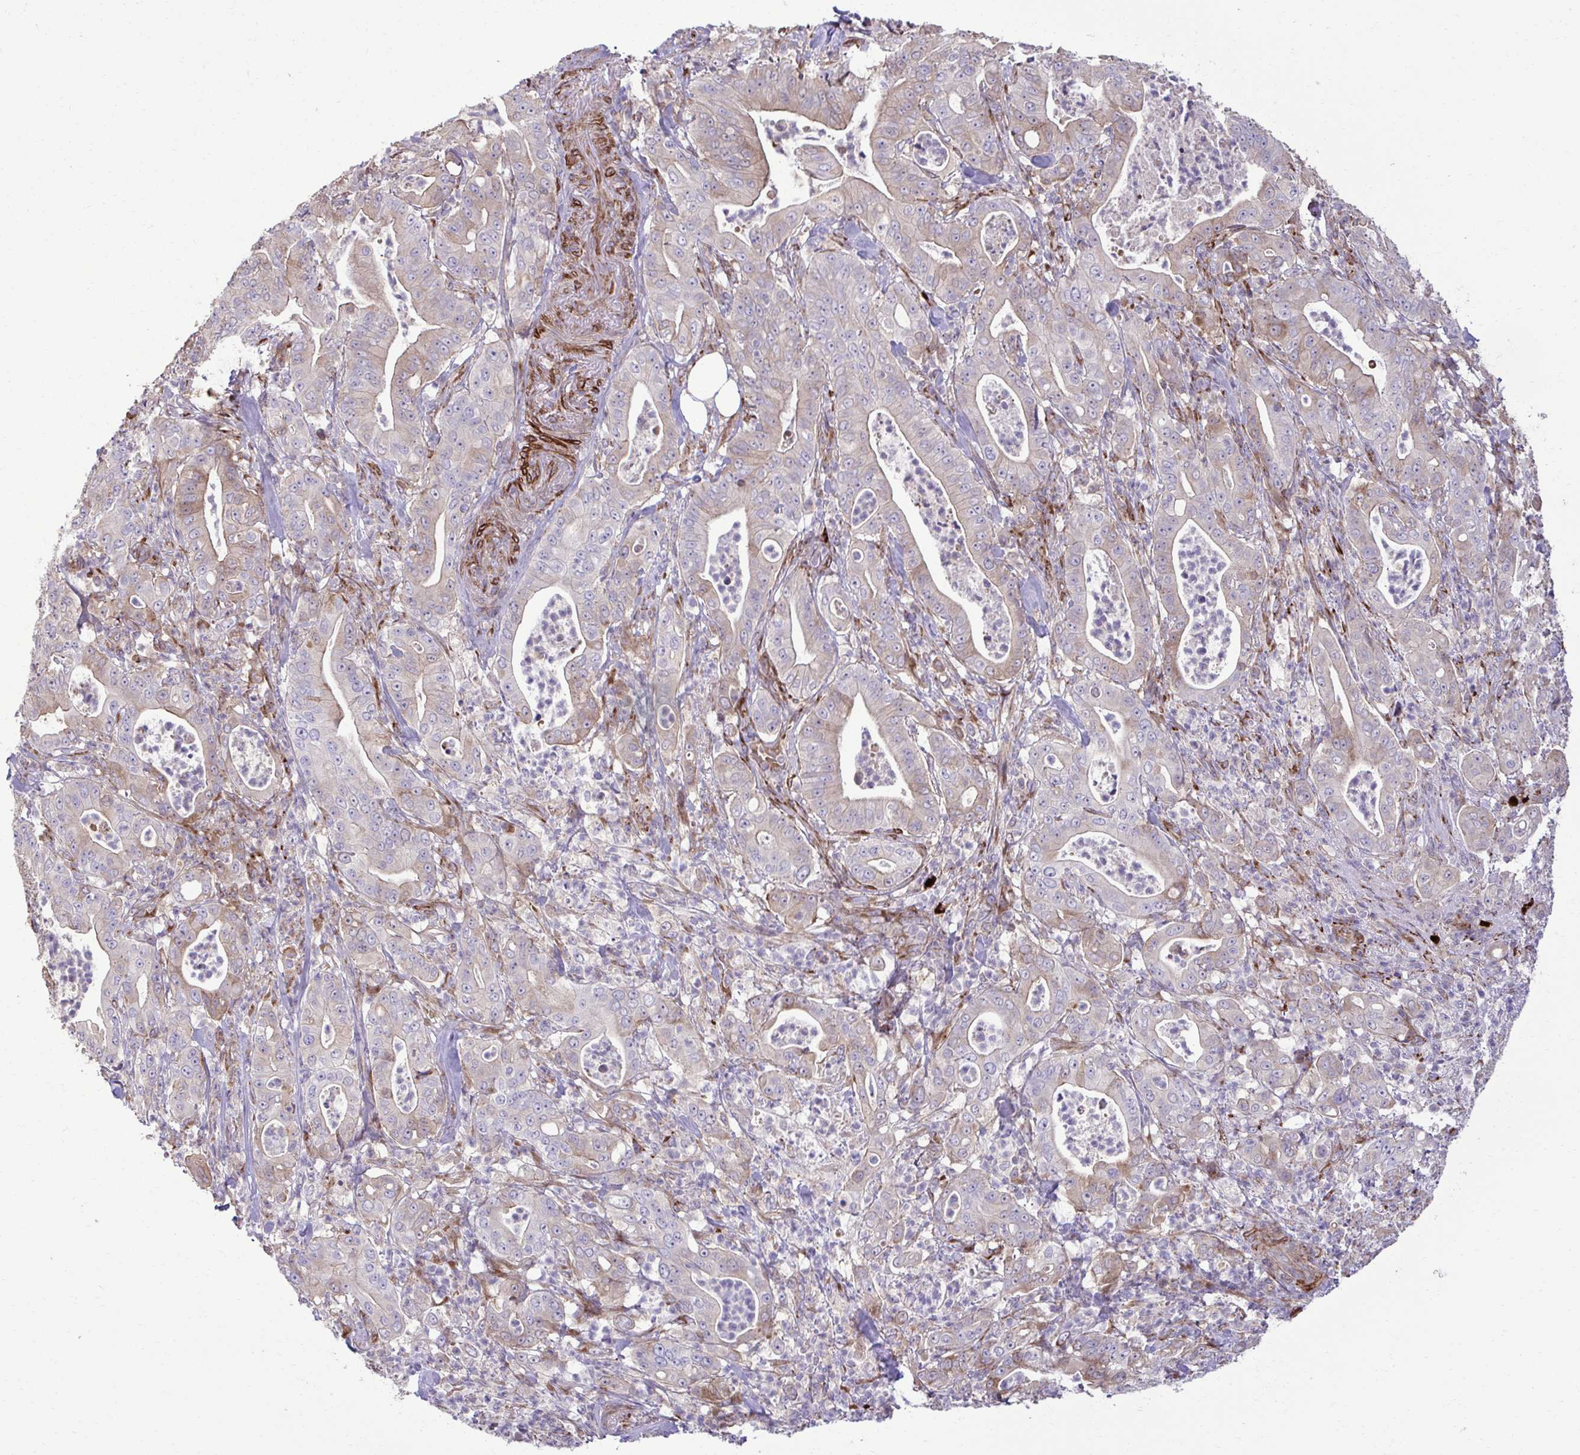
{"staining": {"intensity": "moderate", "quantity": "<25%", "location": "cytoplasmic/membranous"}, "tissue": "pancreatic cancer", "cell_type": "Tumor cells", "image_type": "cancer", "snomed": [{"axis": "morphology", "description": "Adenocarcinoma, NOS"}, {"axis": "topography", "description": "Pancreas"}], "caption": "Immunohistochemistry (IHC) histopathology image of neoplastic tissue: pancreatic adenocarcinoma stained using immunohistochemistry shows low levels of moderate protein expression localized specifically in the cytoplasmic/membranous of tumor cells, appearing as a cytoplasmic/membranous brown color.", "gene": "LIMS1", "patient": {"sex": "male", "age": 71}}